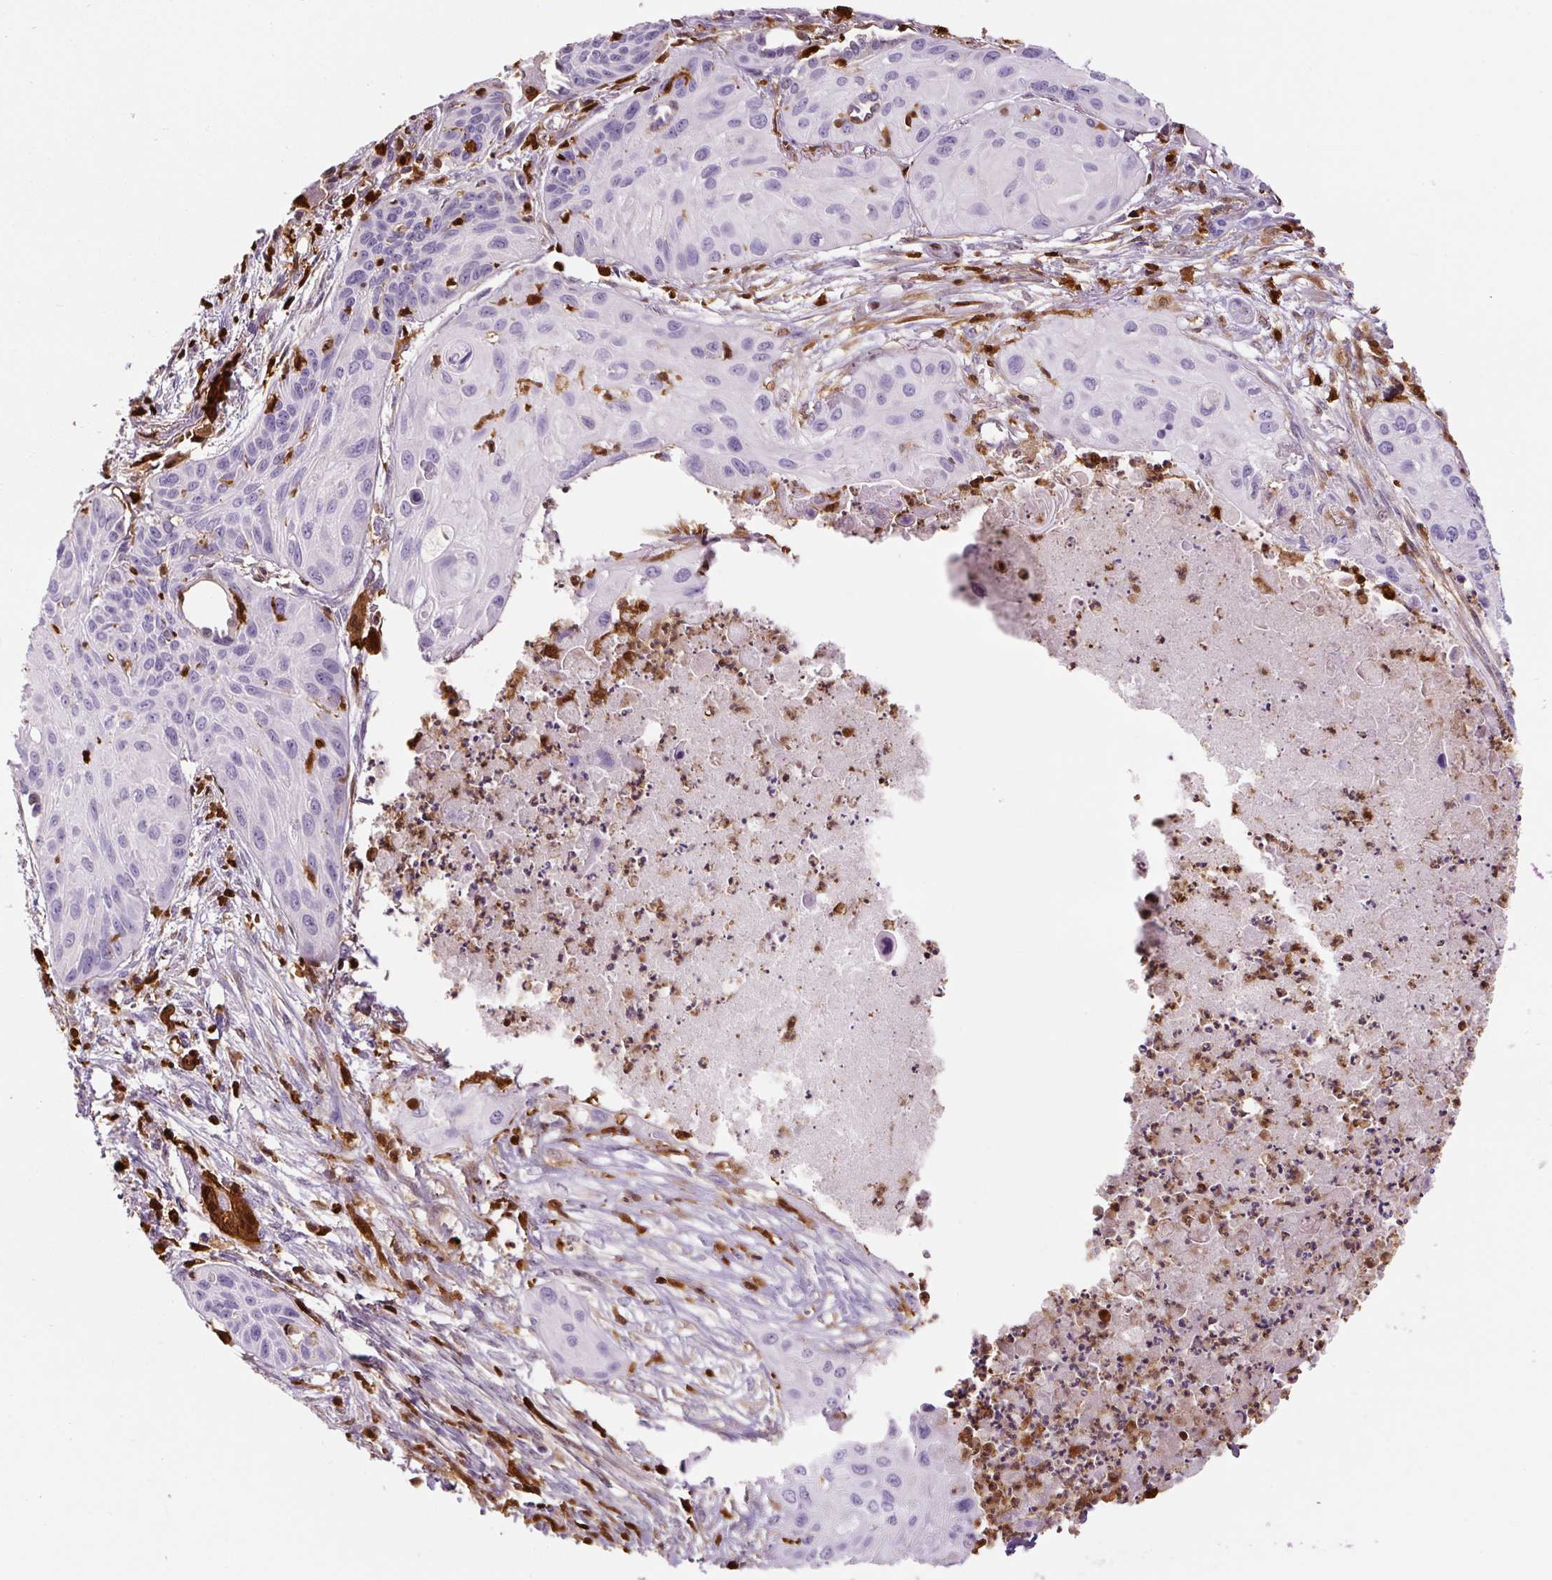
{"staining": {"intensity": "negative", "quantity": "none", "location": "none"}, "tissue": "lung cancer", "cell_type": "Tumor cells", "image_type": "cancer", "snomed": [{"axis": "morphology", "description": "Squamous cell carcinoma, NOS"}, {"axis": "topography", "description": "Lung"}], "caption": "Image shows no significant protein positivity in tumor cells of lung cancer (squamous cell carcinoma). Brightfield microscopy of IHC stained with DAB (brown) and hematoxylin (blue), captured at high magnification.", "gene": "S100A4", "patient": {"sex": "male", "age": 71}}